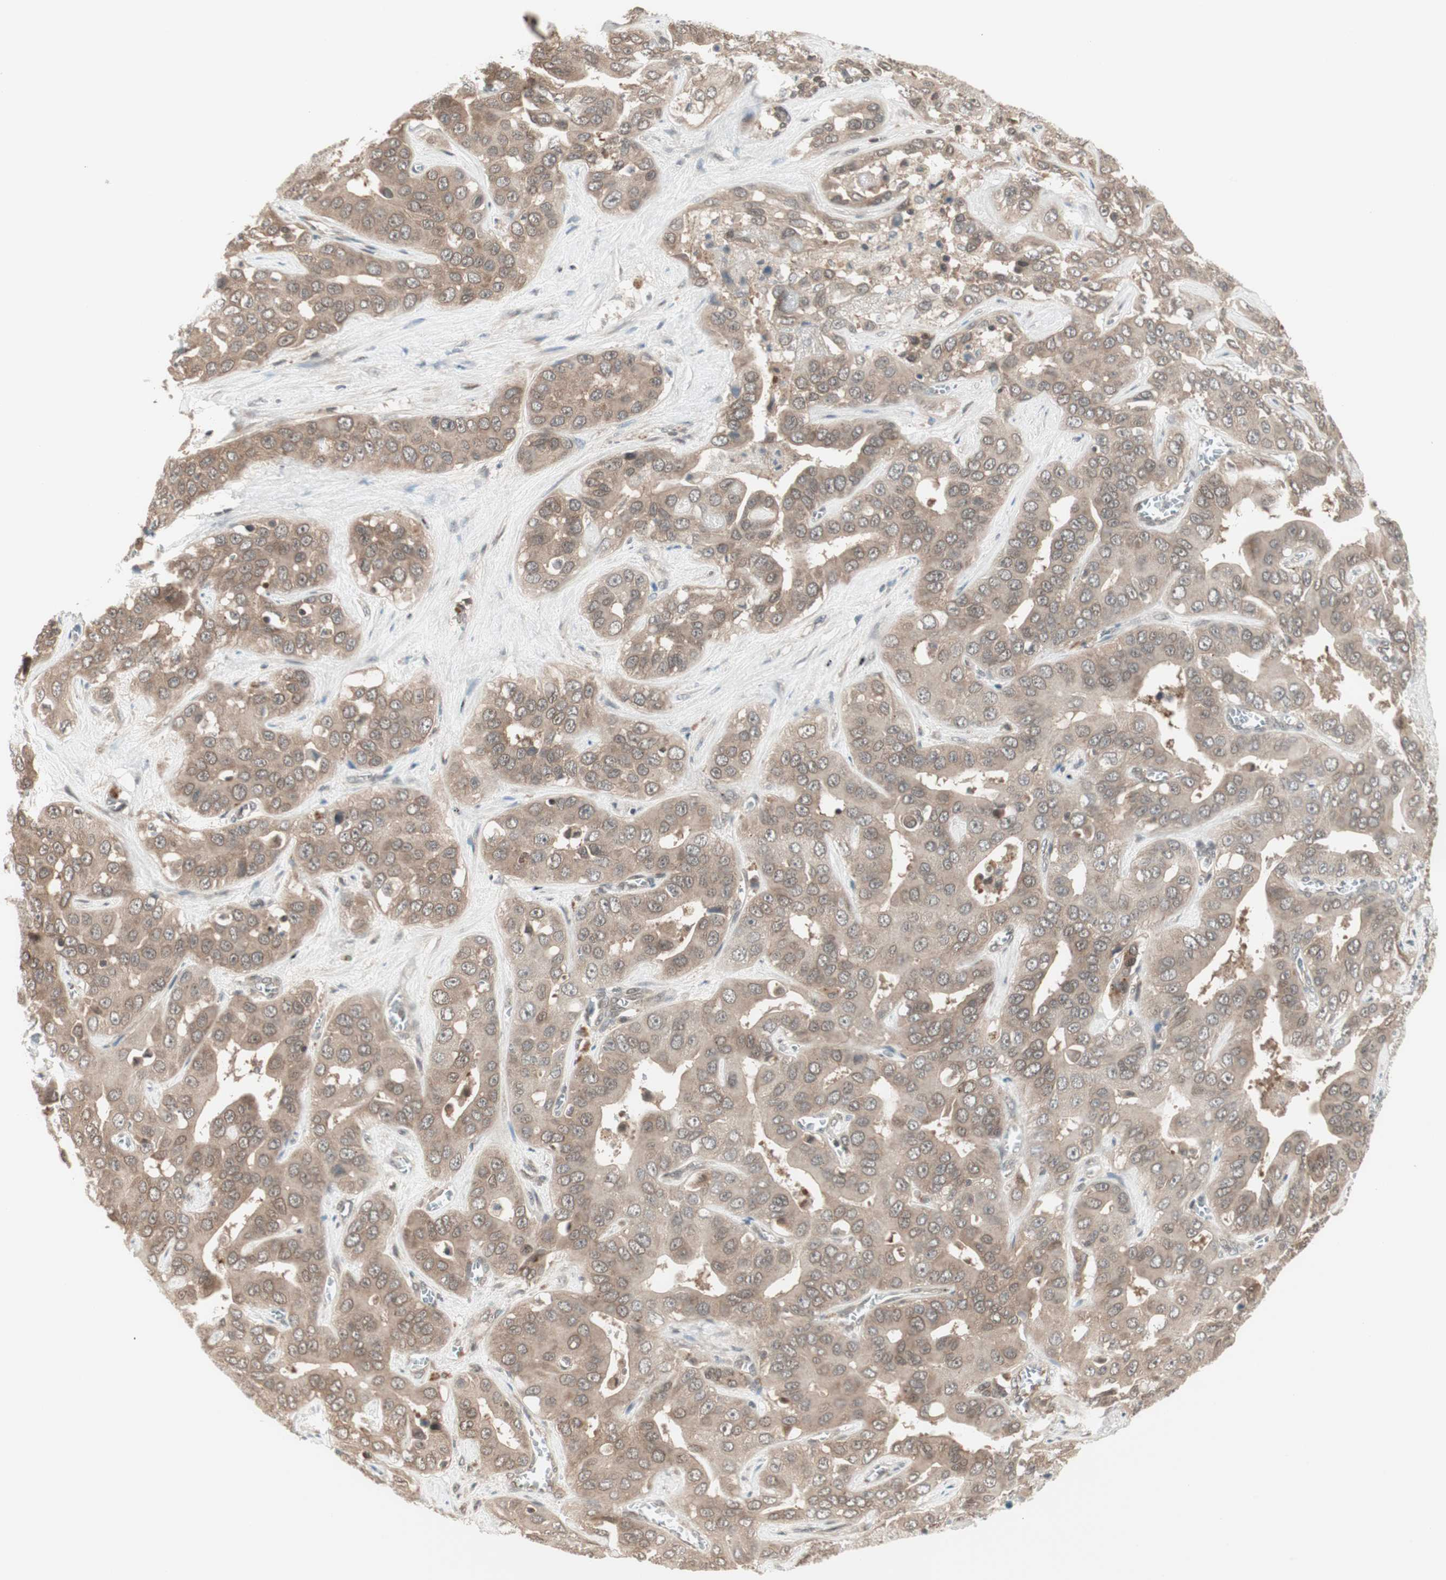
{"staining": {"intensity": "moderate", "quantity": ">75%", "location": "cytoplasmic/membranous"}, "tissue": "liver cancer", "cell_type": "Tumor cells", "image_type": "cancer", "snomed": [{"axis": "morphology", "description": "Cholangiocarcinoma"}, {"axis": "topography", "description": "Liver"}], "caption": "Immunohistochemistry (IHC) histopathology image of neoplastic tissue: human liver cholangiocarcinoma stained using immunohistochemistry (IHC) exhibits medium levels of moderate protein expression localized specifically in the cytoplasmic/membranous of tumor cells, appearing as a cytoplasmic/membranous brown color.", "gene": "UBE2I", "patient": {"sex": "female", "age": 52}}